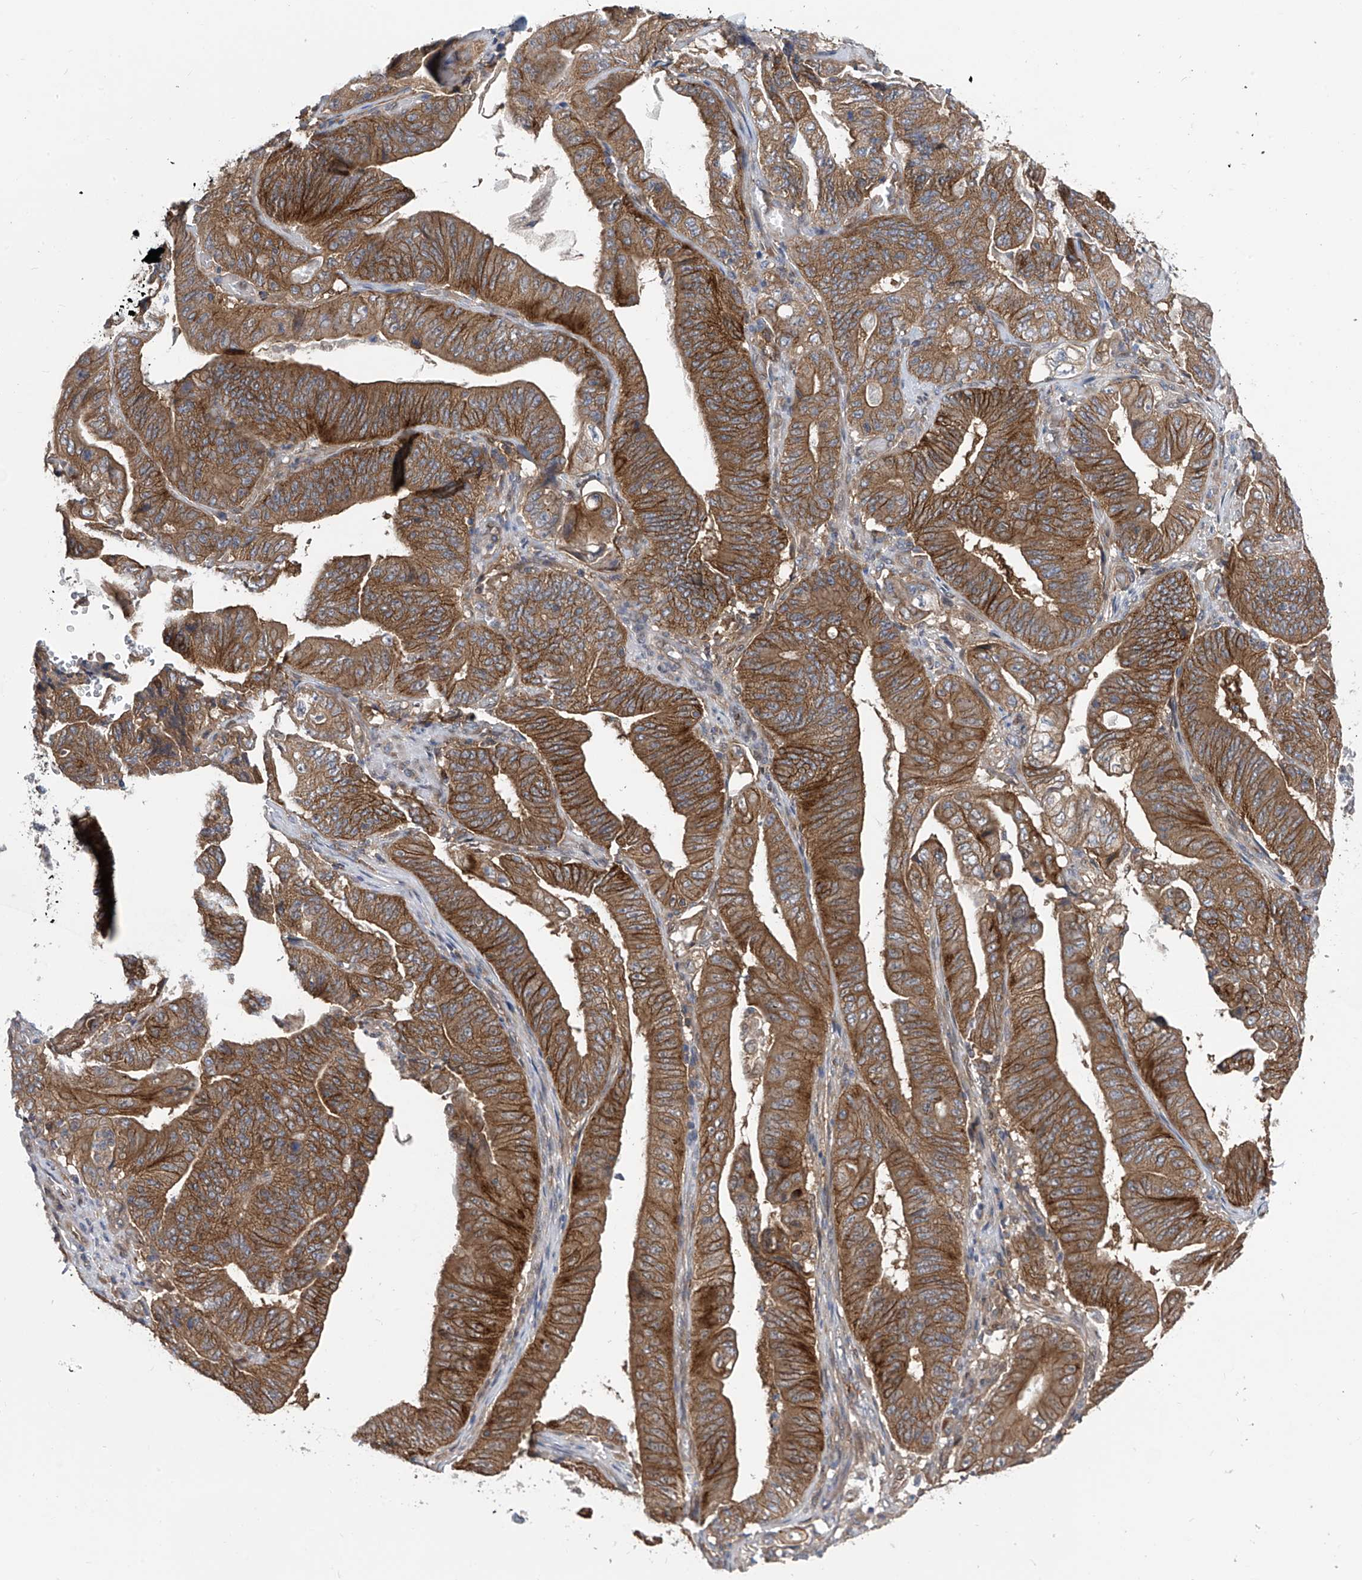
{"staining": {"intensity": "moderate", "quantity": ">75%", "location": "cytoplasmic/membranous"}, "tissue": "stomach cancer", "cell_type": "Tumor cells", "image_type": "cancer", "snomed": [{"axis": "morphology", "description": "Adenocarcinoma, NOS"}, {"axis": "topography", "description": "Stomach"}], "caption": "Immunohistochemical staining of human stomach adenocarcinoma displays medium levels of moderate cytoplasmic/membranous protein staining in approximately >75% of tumor cells.", "gene": "CHPF", "patient": {"sex": "female", "age": 73}}